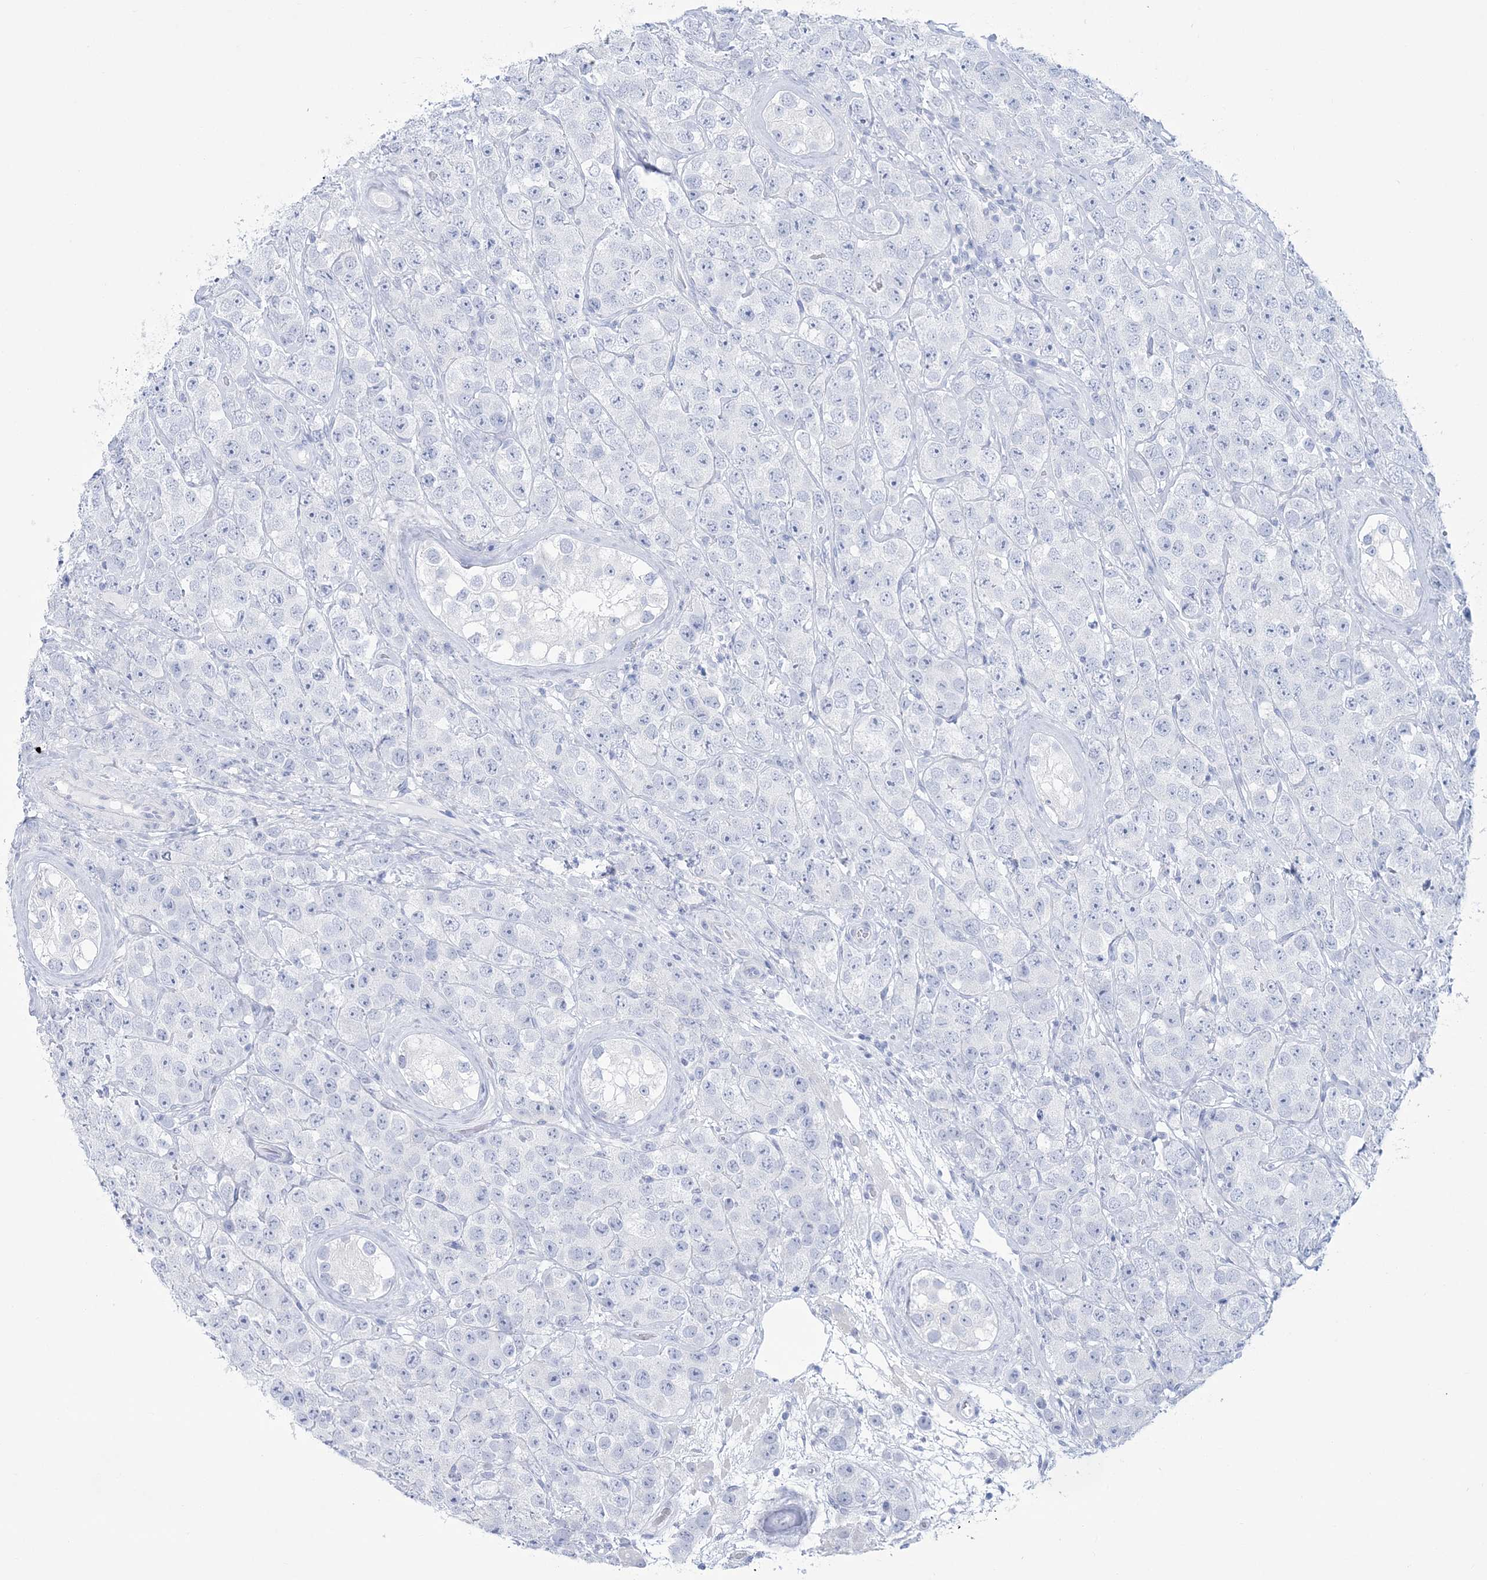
{"staining": {"intensity": "negative", "quantity": "none", "location": "none"}, "tissue": "testis cancer", "cell_type": "Tumor cells", "image_type": "cancer", "snomed": [{"axis": "morphology", "description": "Seminoma, NOS"}, {"axis": "topography", "description": "Testis"}], "caption": "There is no significant positivity in tumor cells of seminoma (testis). Nuclei are stained in blue.", "gene": "RBP2", "patient": {"sex": "male", "age": 28}}